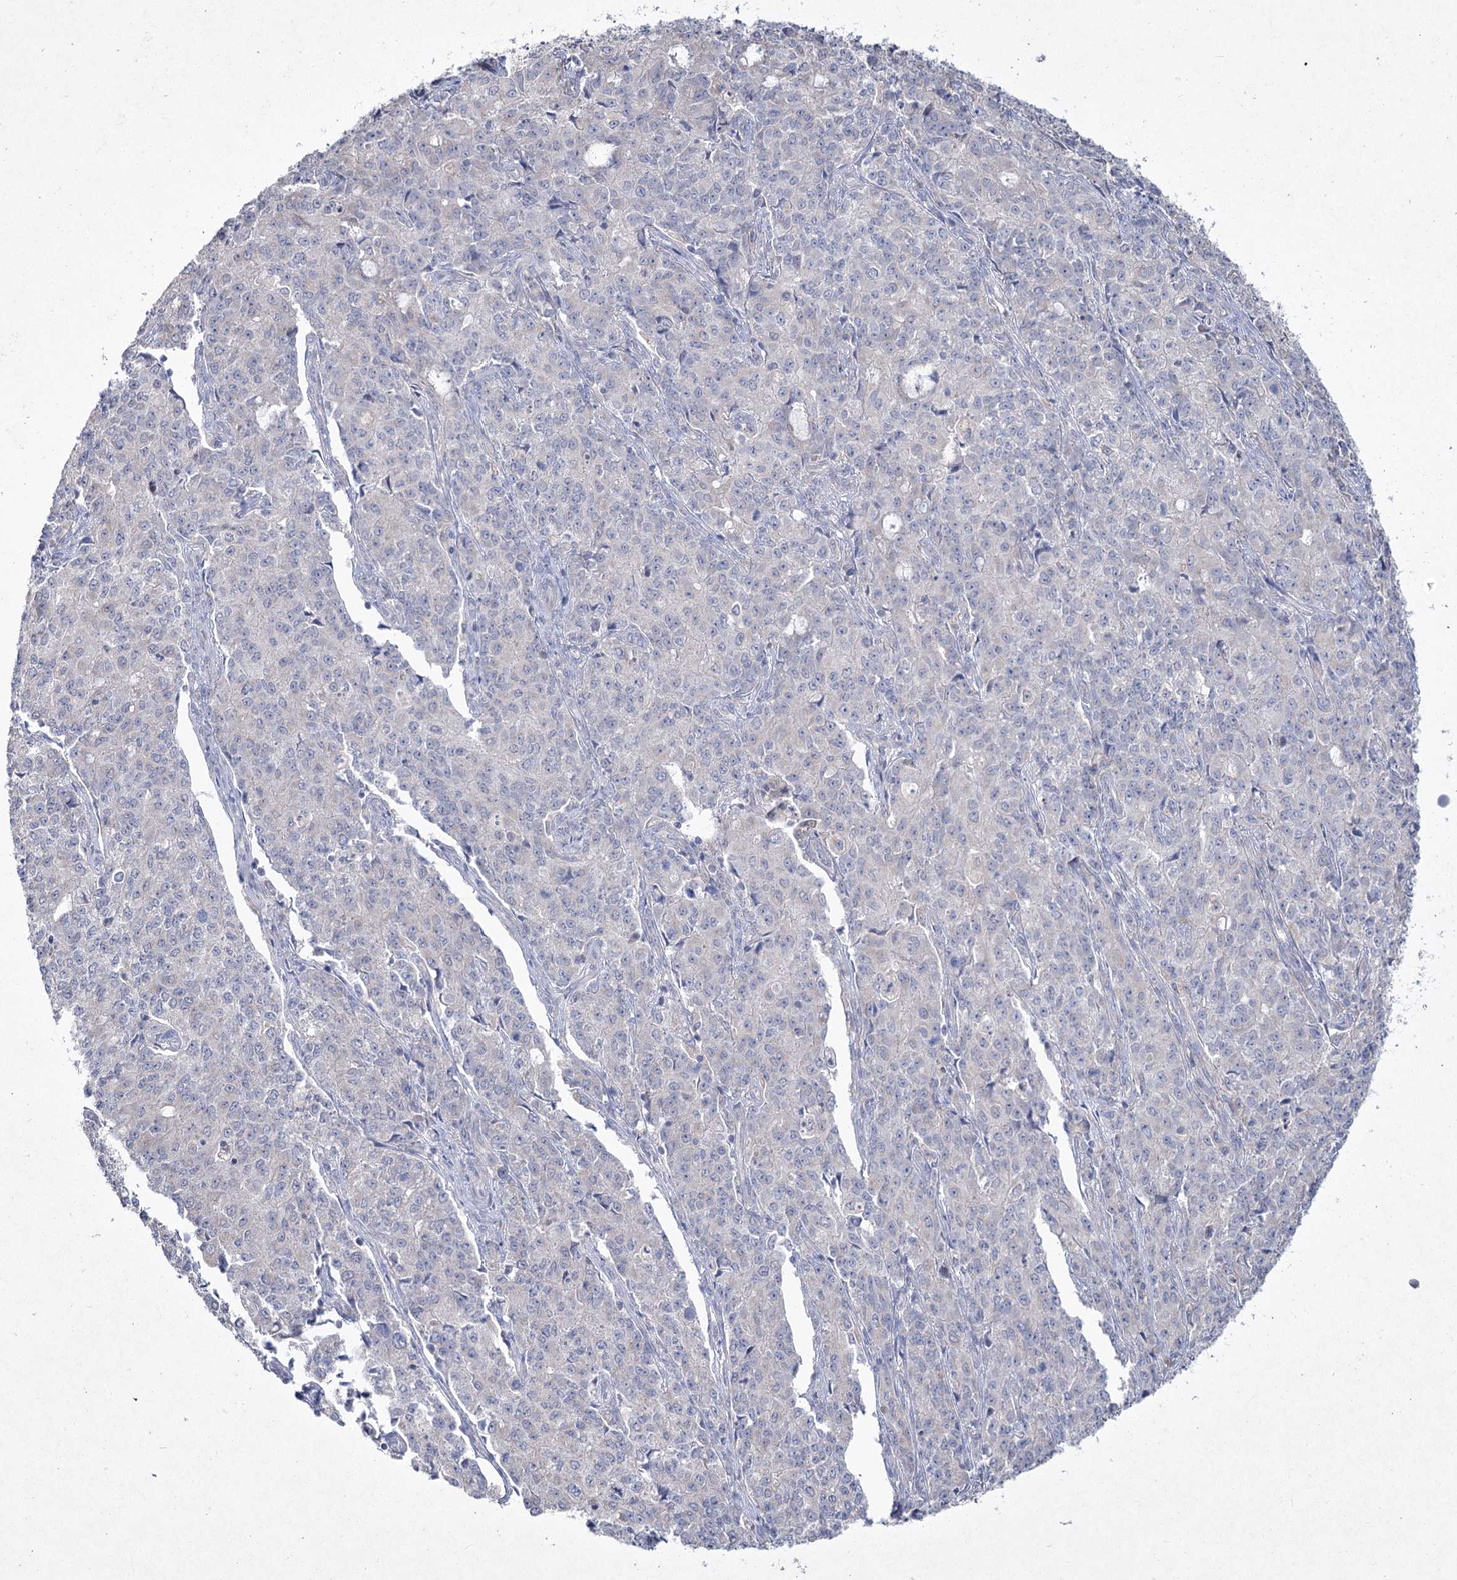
{"staining": {"intensity": "negative", "quantity": "none", "location": "none"}, "tissue": "endometrial cancer", "cell_type": "Tumor cells", "image_type": "cancer", "snomed": [{"axis": "morphology", "description": "Adenocarcinoma, NOS"}, {"axis": "topography", "description": "Endometrium"}], "caption": "An immunohistochemistry (IHC) photomicrograph of adenocarcinoma (endometrial) is shown. There is no staining in tumor cells of adenocarcinoma (endometrial).", "gene": "NIPAL4", "patient": {"sex": "female", "age": 50}}